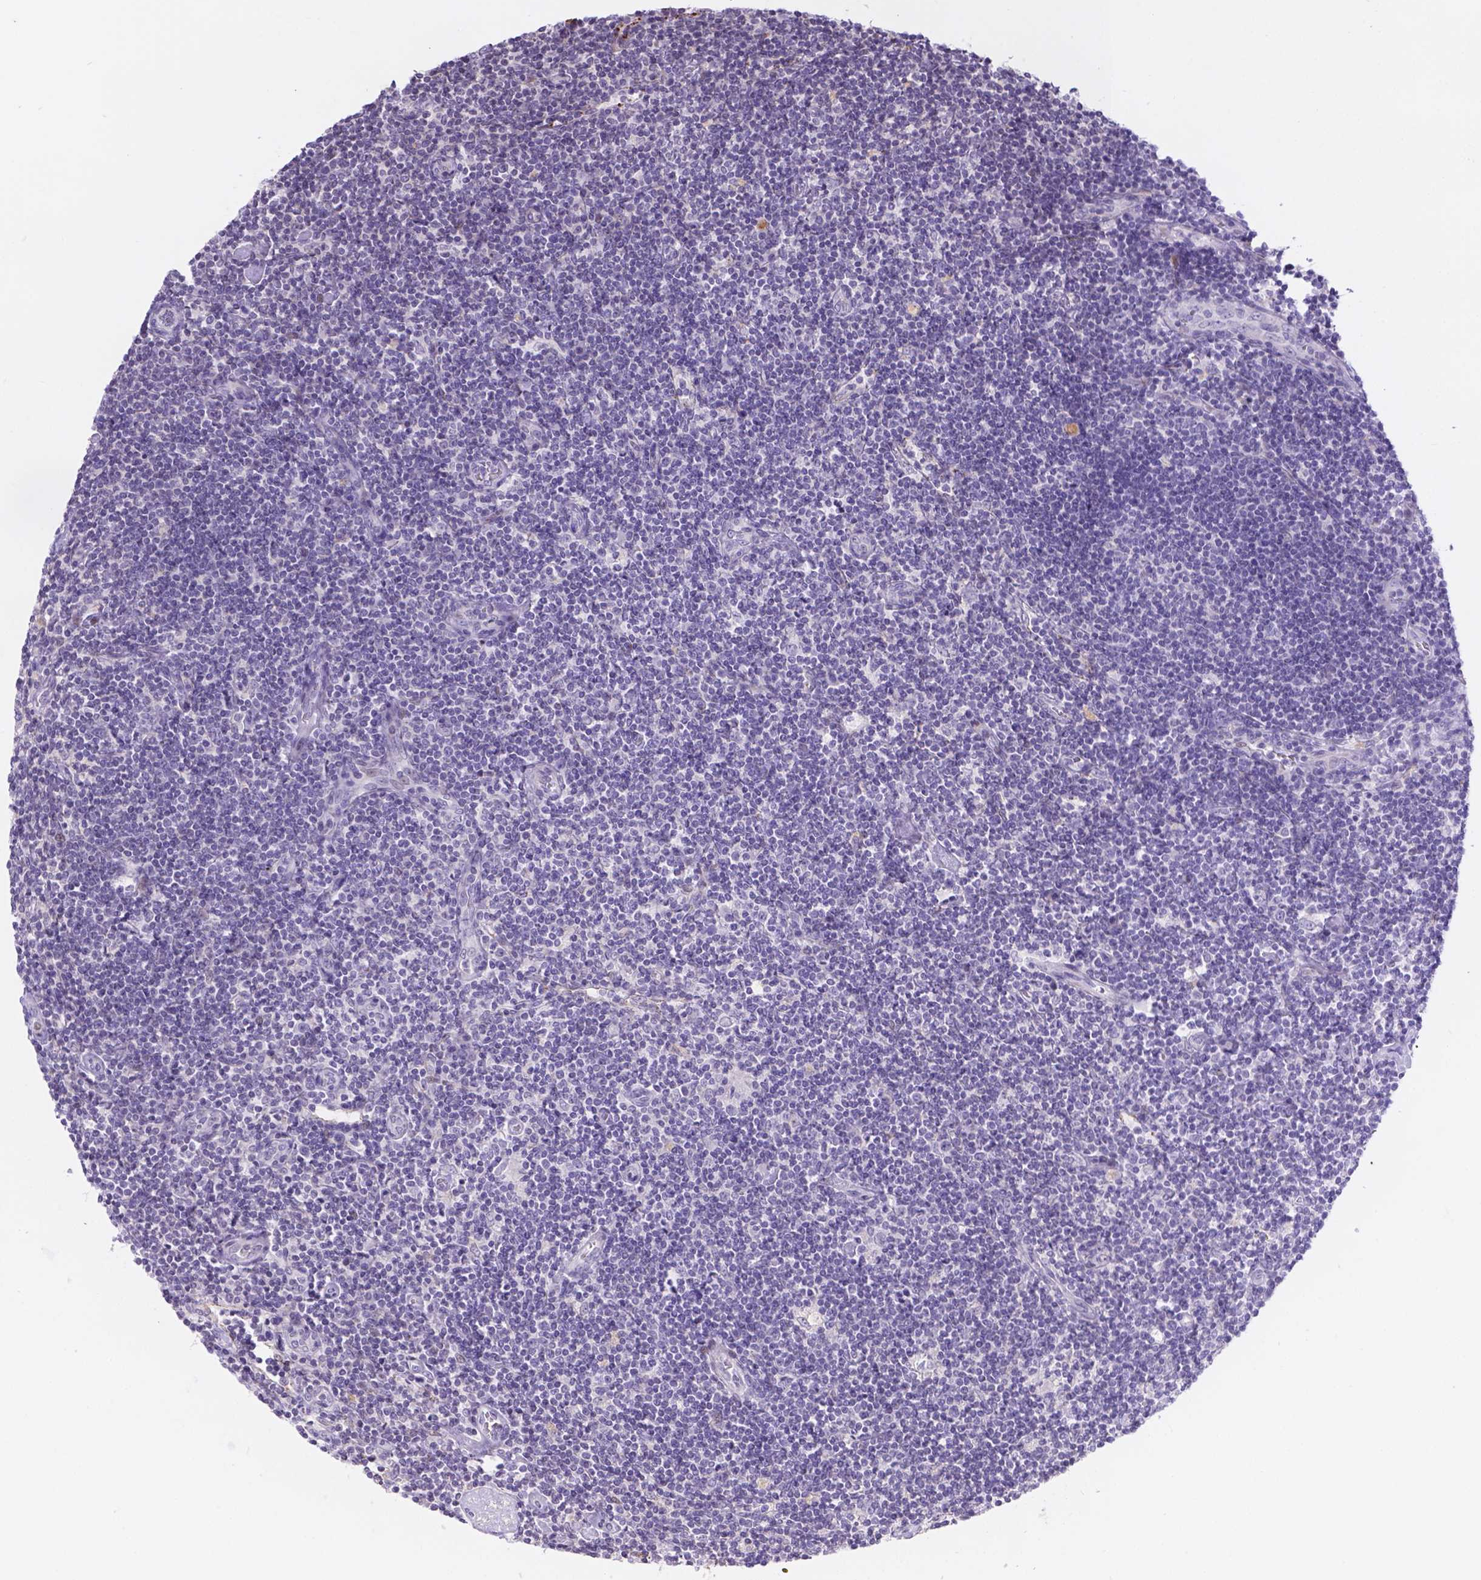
{"staining": {"intensity": "negative", "quantity": "none", "location": "none"}, "tissue": "lymphoma", "cell_type": "Tumor cells", "image_type": "cancer", "snomed": [{"axis": "morphology", "description": "Hodgkin's disease, NOS"}, {"axis": "topography", "description": "Lymph node"}], "caption": "Tumor cells show no significant expression in lymphoma. The staining is performed using DAB (3,3'-diaminobenzidine) brown chromogen with nuclei counter-stained in using hematoxylin.", "gene": "DMWD", "patient": {"sex": "male", "age": 40}}